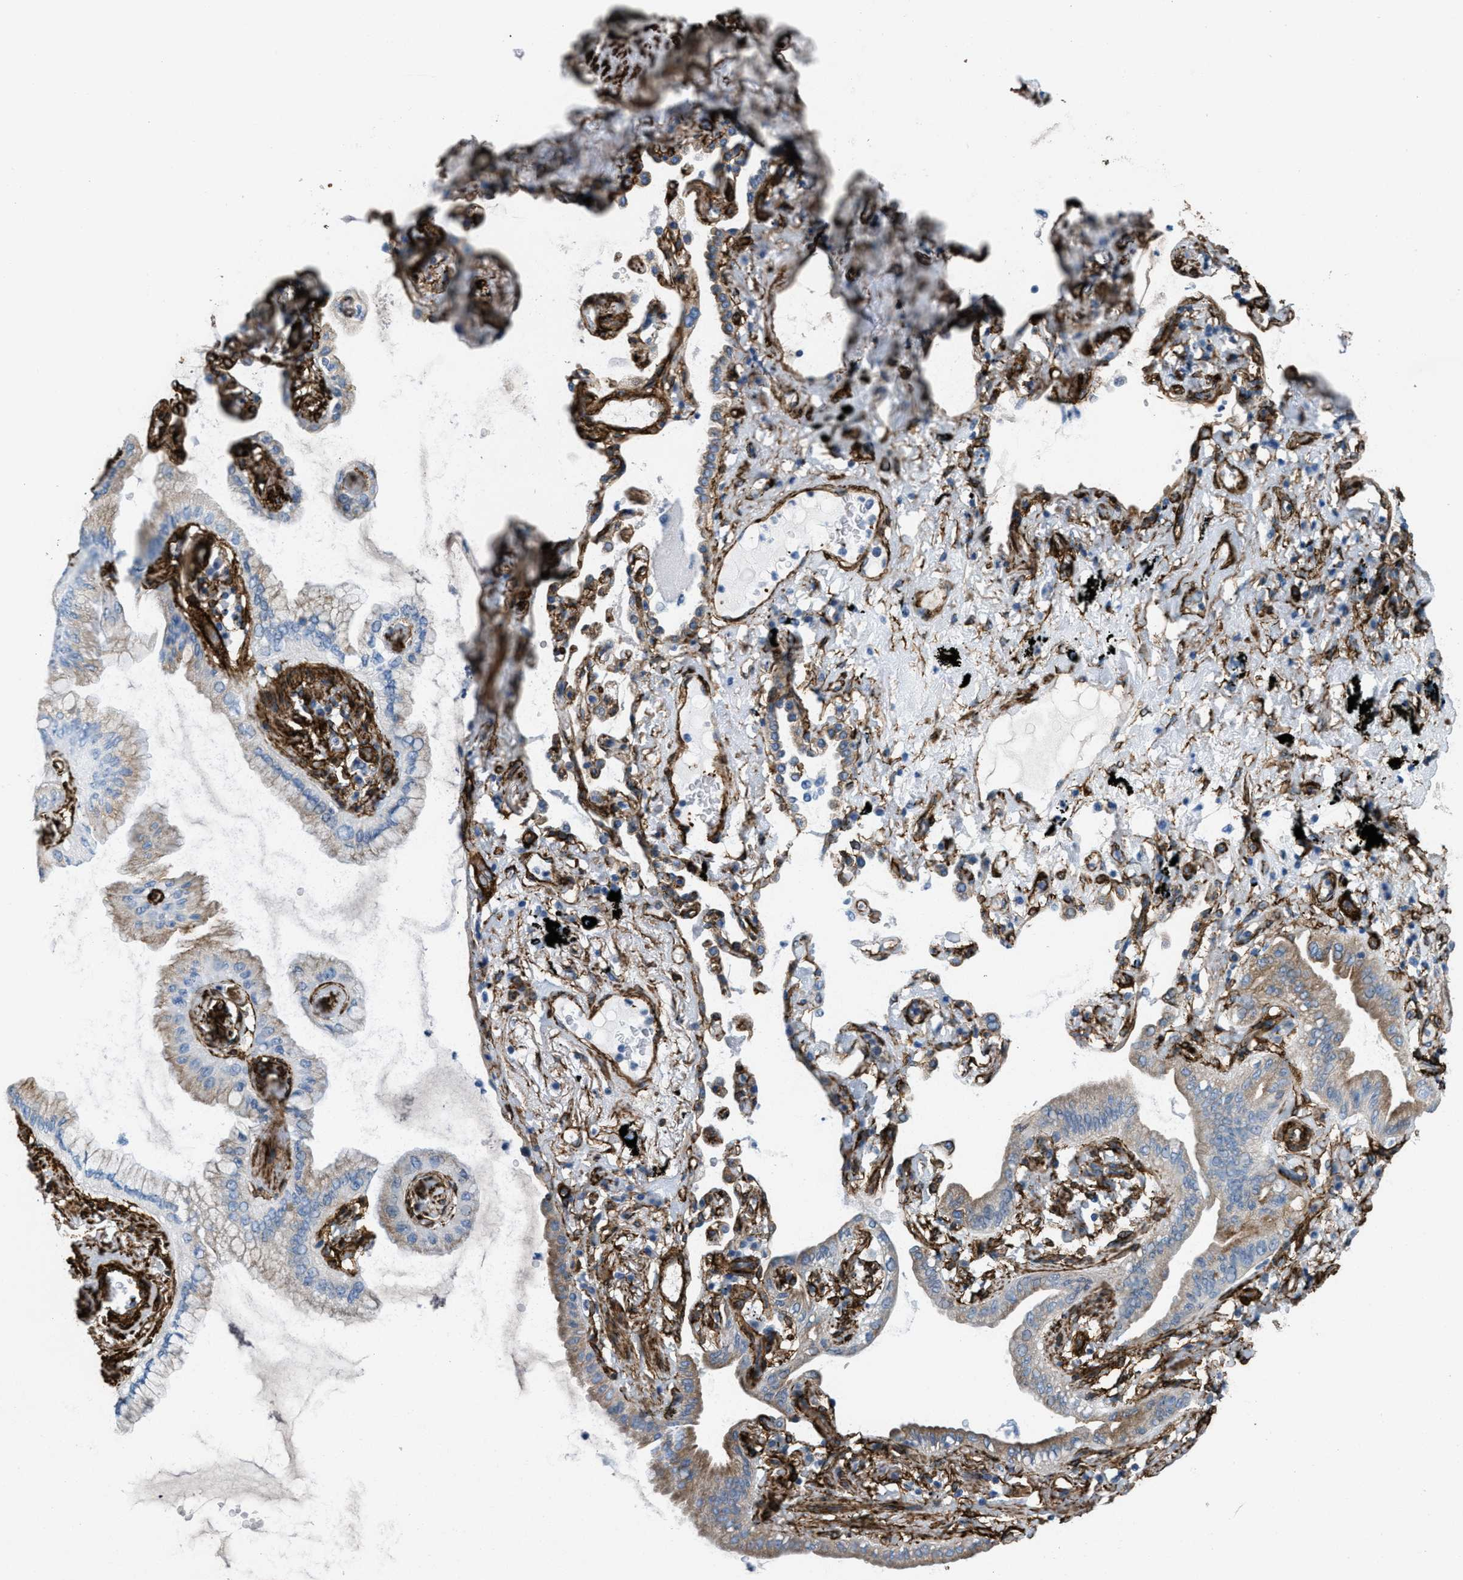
{"staining": {"intensity": "moderate", "quantity": ">75%", "location": "cytoplasmic/membranous"}, "tissue": "lung cancer", "cell_type": "Tumor cells", "image_type": "cancer", "snomed": [{"axis": "morphology", "description": "Adenocarcinoma, NOS"}, {"axis": "topography", "description": "Lung"}], "caption": "Moderate cytoplasmic/membranous protein expression is seen in approximately >75% of tumor cells in lung adenocarcinoma.", "gene": "CALD1", "patient": {"sex": "female", "age": 70}}